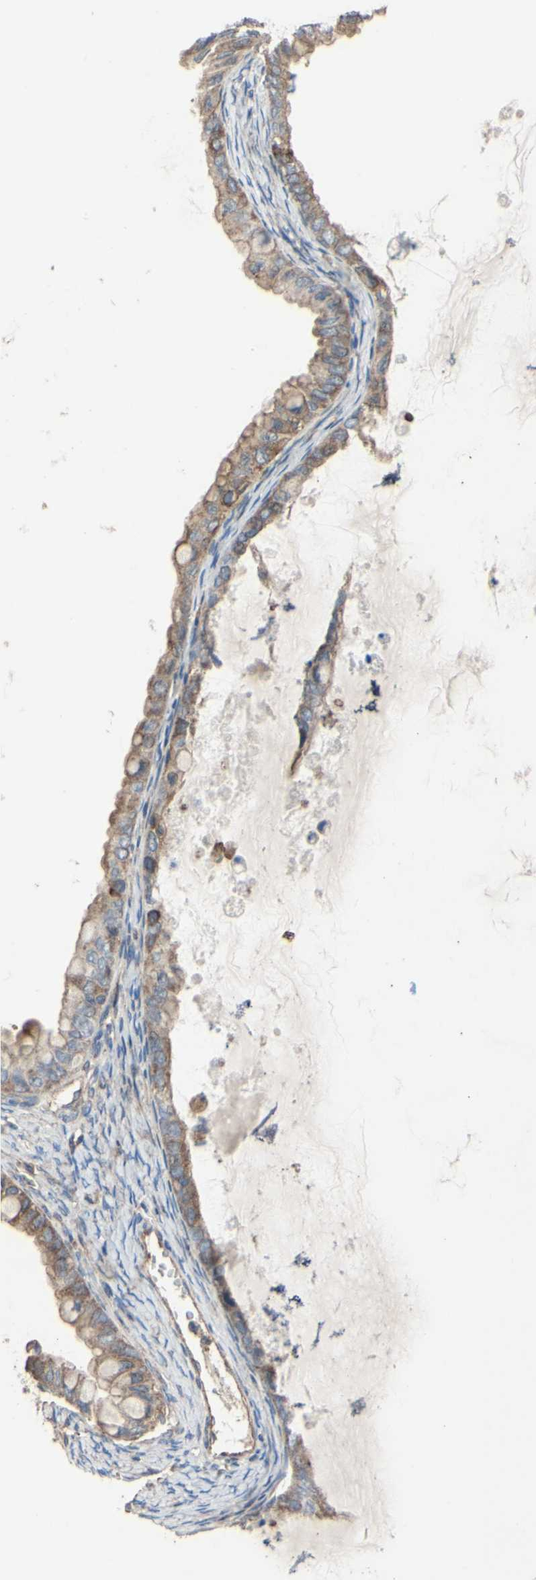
{"staining": {"intensity": "moderate", "quantity": ">75%", "location": "cytoplasmic/membranous"}, "tissue": "ovarian cancer", "cell_type": "Tumor cells", "image_type": "cancer", "snomed": [{"axis": "morphology", "description": "Cystadenocarcinoma, mucinous, NOS"}, {"axis": "topography", "description": "Ovary"}], "caption": "About >75% of tumor cells in human ovarian cancer (mucinous cystadenocarcinoma) show moderate cytoplasmic/membranous protein staining as visualized by brown immunohistochemical staining.", "gene": "BECN1", "patient": {"sex": "female", "age": 80}}